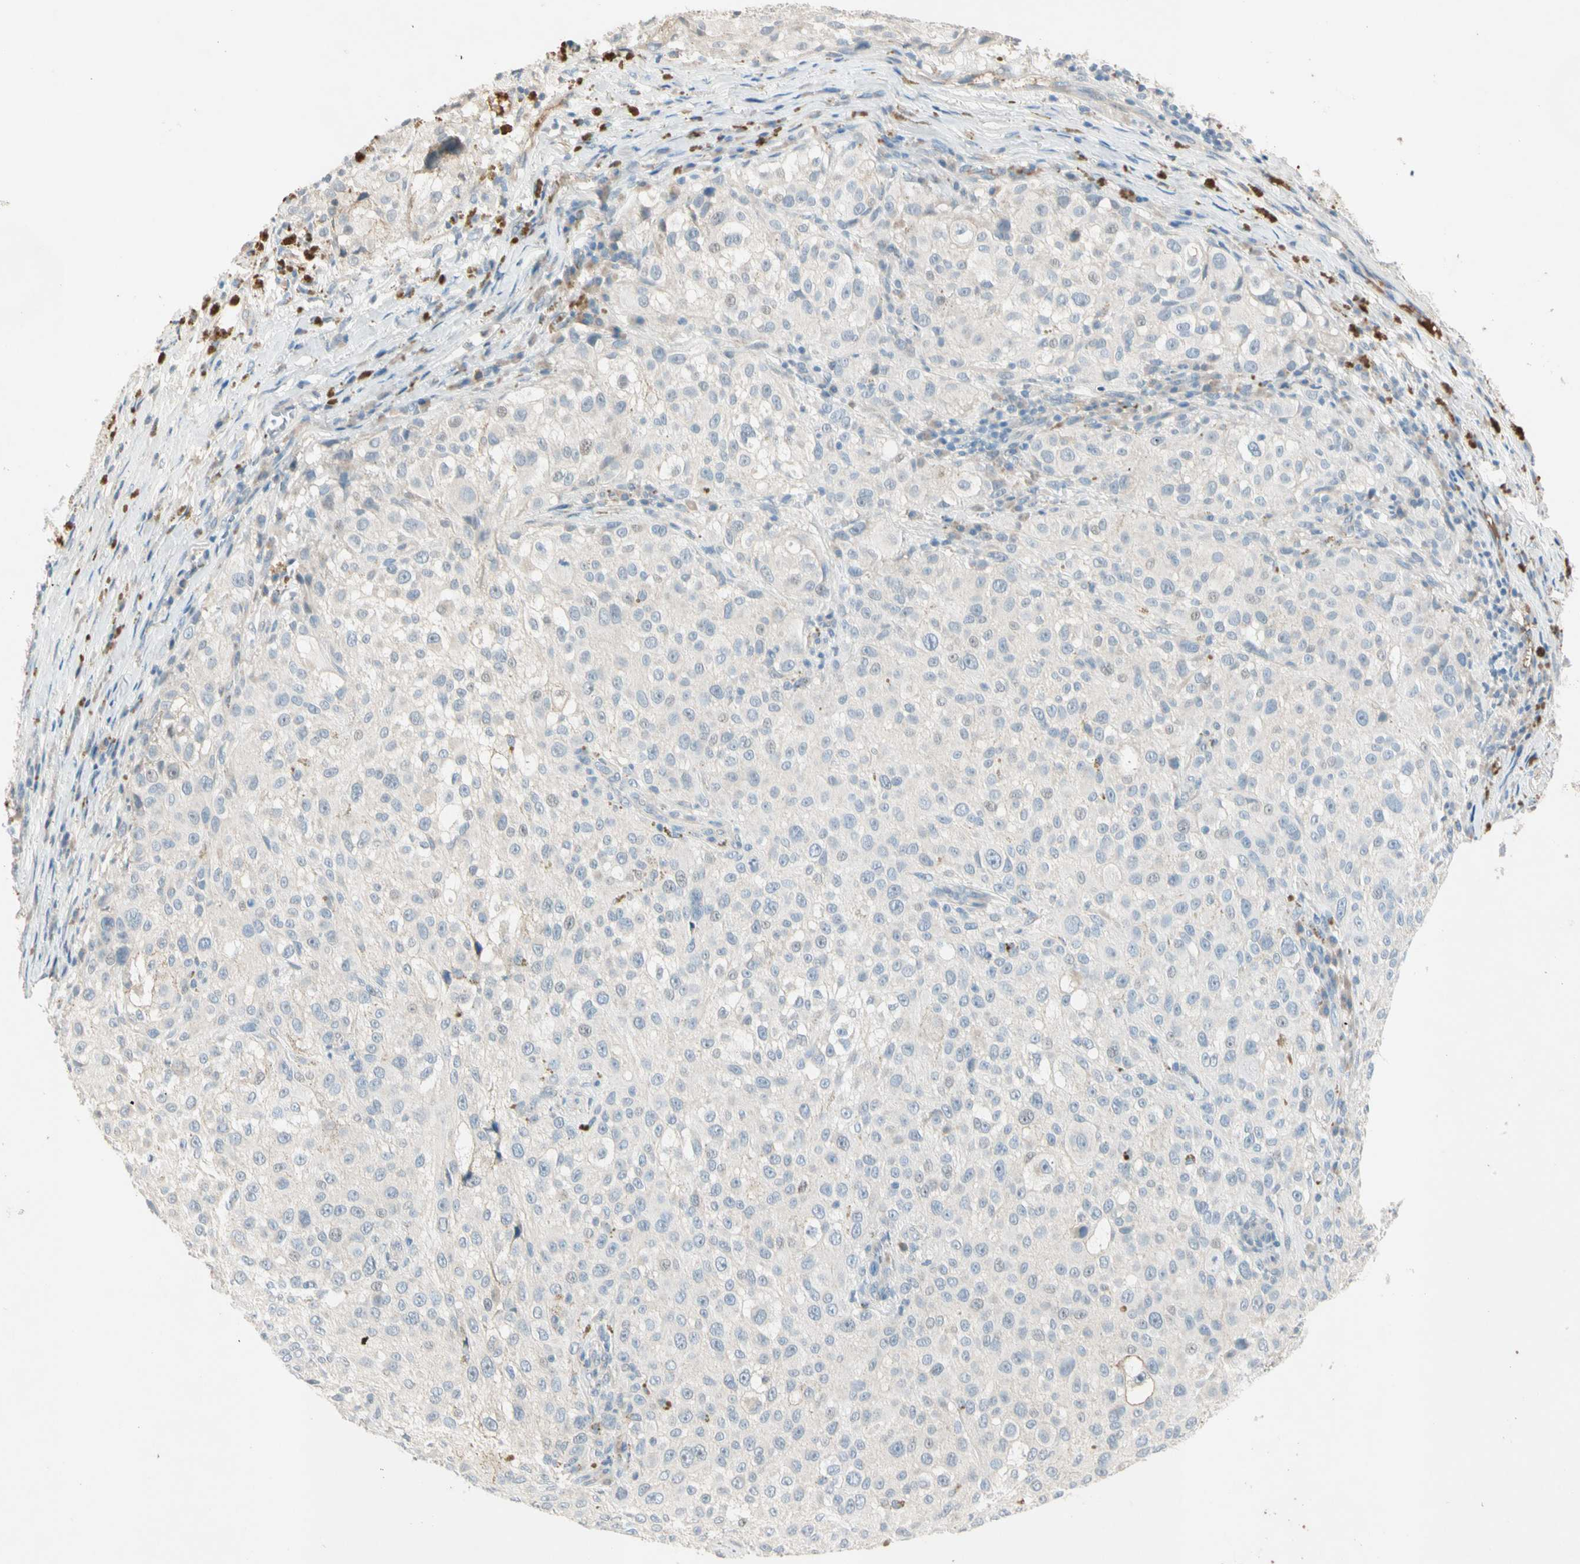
{"staining": {"intensity": "negative", "quantity": "none", "location": "none"}, "tissue": "melanoma", "cell_type": "Tumor cells", "image_type": "cancer", "snomed": [{"axis": "morphology", "description": "Necrosis, NOS"}, {"axis": "morphology", "description": "Malignant melanoma, NOS"}, {"axis": "topography", "description": "Skin"}], "caption": "High magnification brightfield microscopy of malignant melanoma stained with DAB (3,3'-diaminobenzidine) (brown) and counterstained with hematoxylin (blue): tumor cells show no significant expression.", "gene": "SERPIND1", "patient": {"sex": "female", "age": 87}}